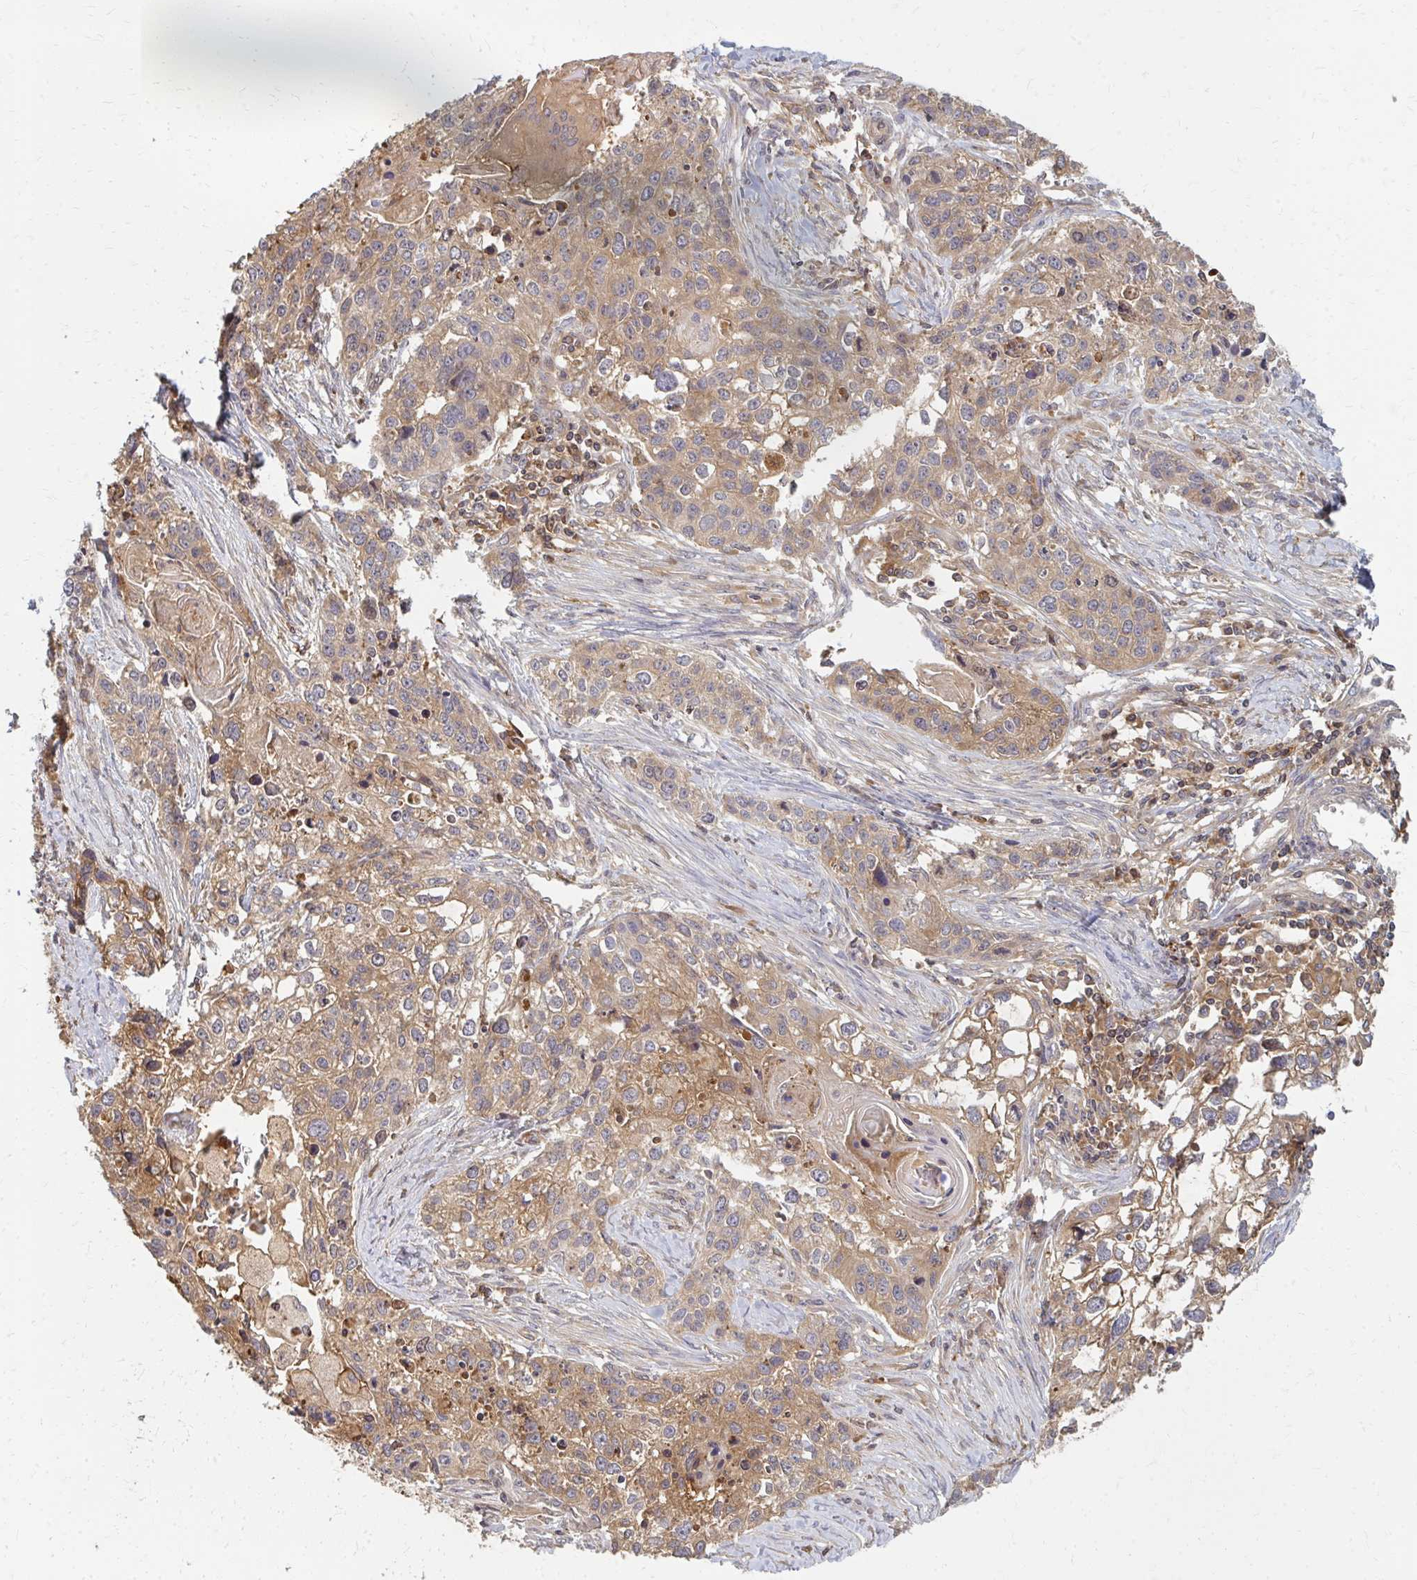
{"staining": {"intensity": "moderate", "quantity": ">75%", "location": "cytoplasmic/membranous"}, "tissue": "lung cancer", "cell_type": "Tumor cells", "image_type": "cancer", "snomed": [{"axis": "morphology", "description": "Squamous cell carcinoma, NOS"}, {"axis": "topography", "description": "Lung"}], "caption": "DAB immunohistochemical staining of human lung squamous cell carcinoma demonstrates moderate cytoplasmic/membranous protein expression in approximately >75% of tumor cells.", "gene": "ZNF285", "patient": {"sex": "male", "age": 74}}